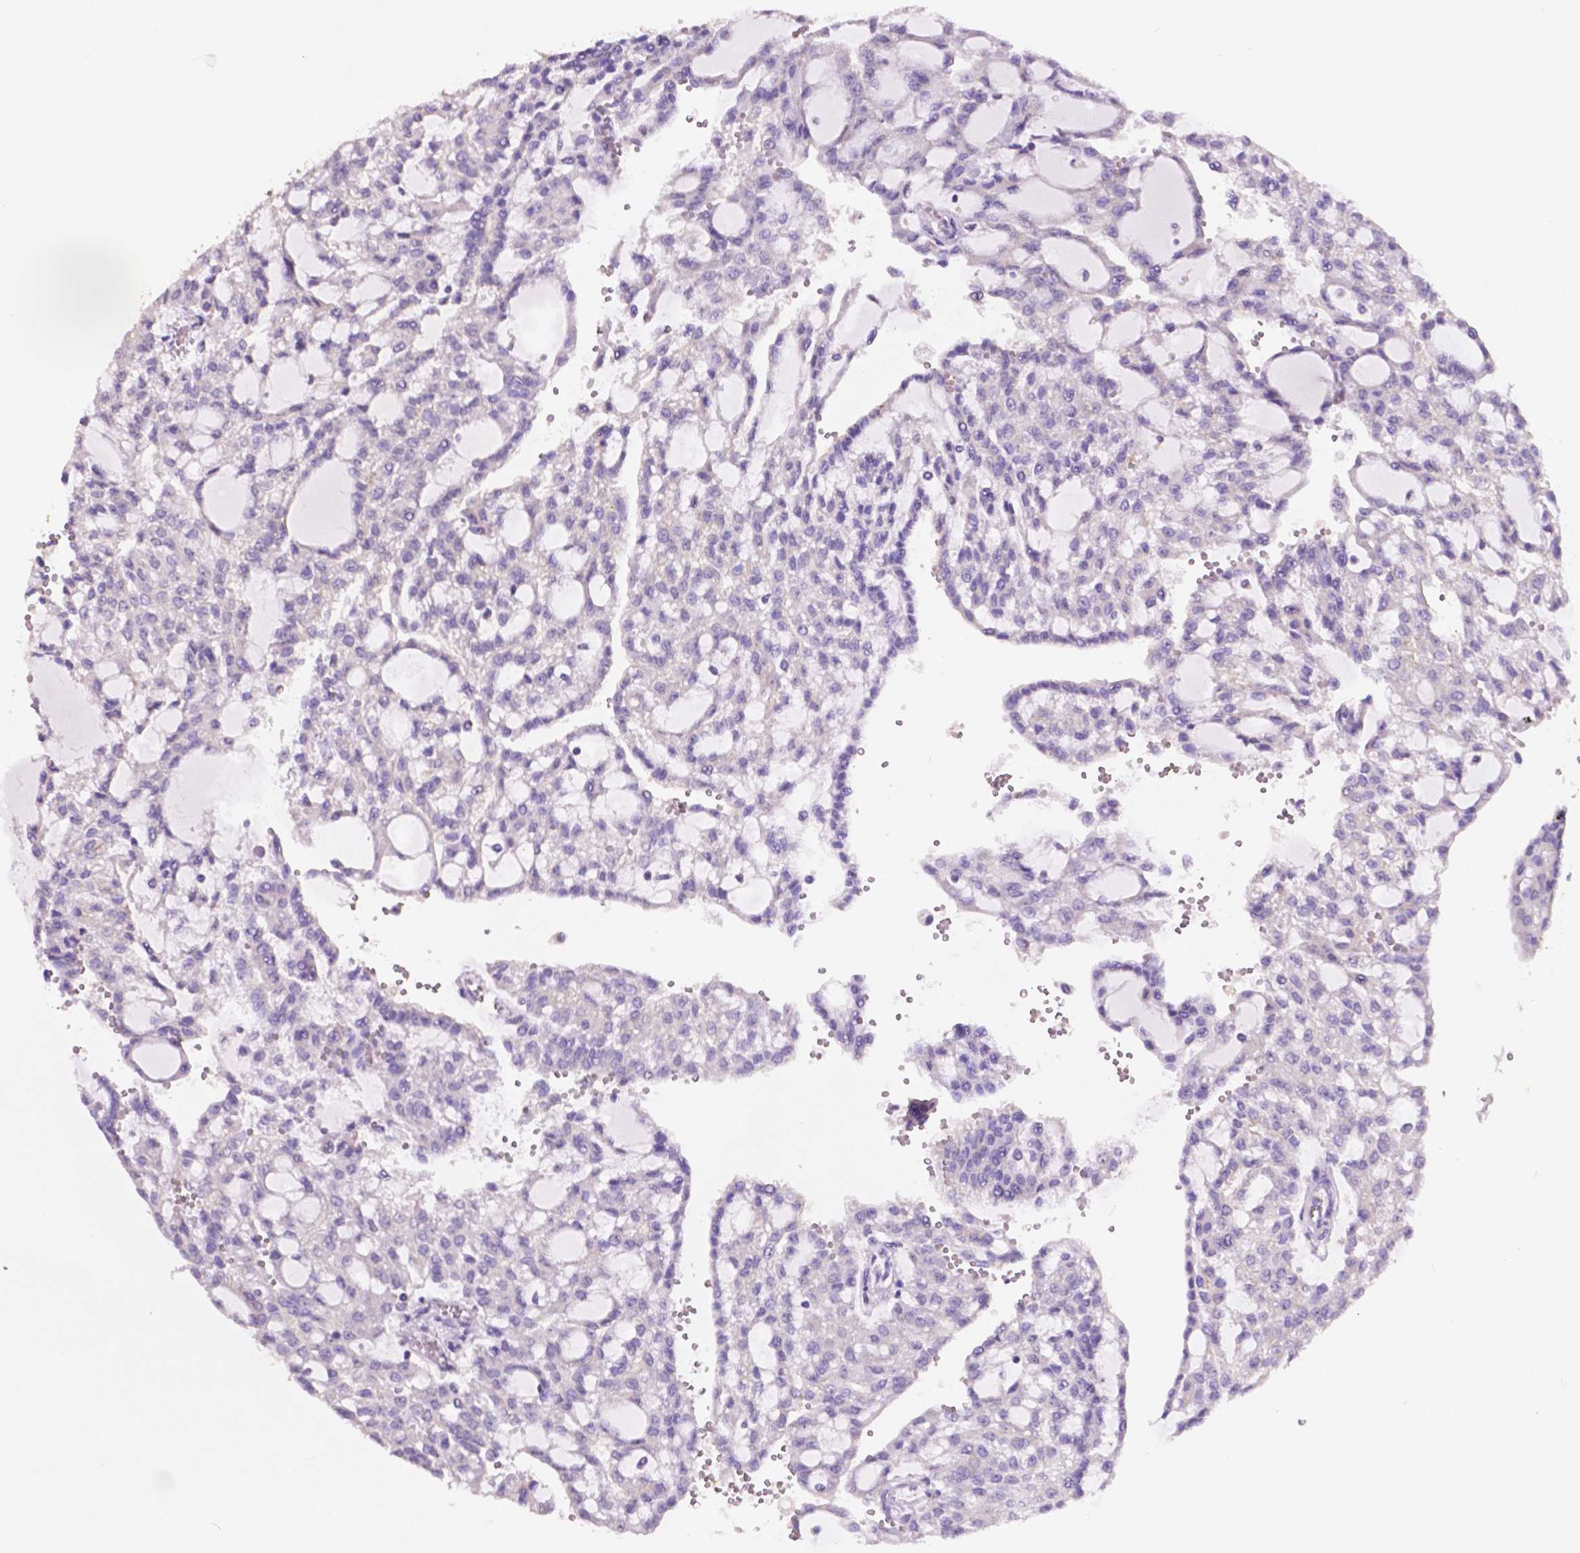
{"staining": {"intensity": "negative", "quantity": "none", "location": "none"}, "tissue": "renal cancer", "cell_type": "Tumor cells", "image_type": "cancer", "snomed": [{"axis": "morphology", "description": "Adenocarcinoma, NOS"}, {"axis": "topography", "description": "Kidney"}], "caption": "DAB immunohistochemical staining of renal cancer (adenocarcinoma) demonstrates no significant expression in tumor cells.", "gene": "PRPS2", "patient": {"sex": "male", "age": 63}}